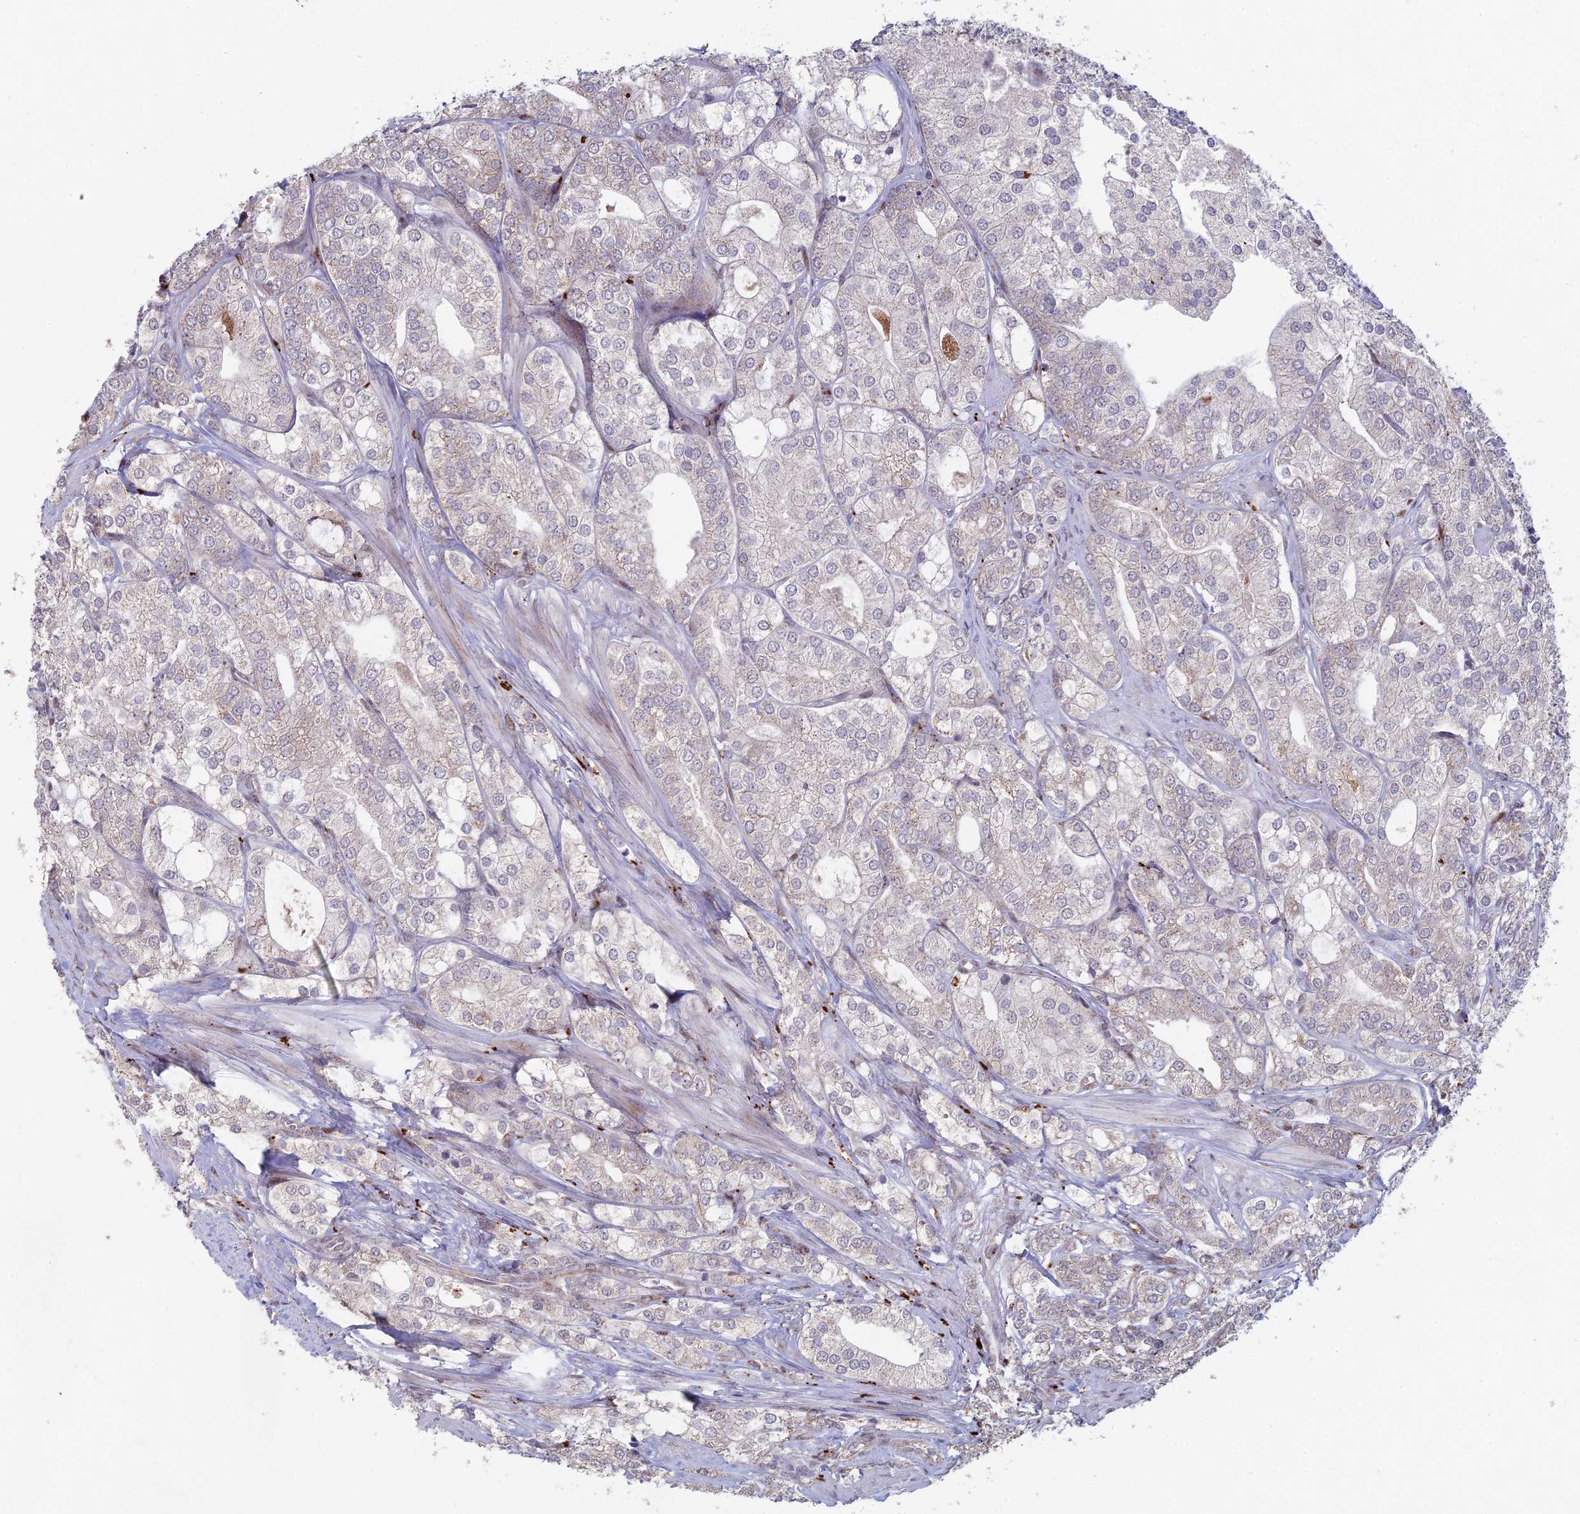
{"staining": {"intensity": "negative", "quantity": "none", "location": "none"}, "tissue": "prostate cancer", "cell_type": "Tumor cells", "image_type": "cancer", "snomed": [{"axis": "morphology", "description": "Adenocarcinoma, High grade"}, {"axis": "topography", "description": "Prostate"}], "caption": "IHC of prostate cancer displays no positivity in tumor cells. (DAB (3,3'-diaminobenzidine) immunohistochemistry (IHC) with hematoxylin counter stain).", "gene": "FOXS1", "patient": {"sex": "male", "age": 50}}